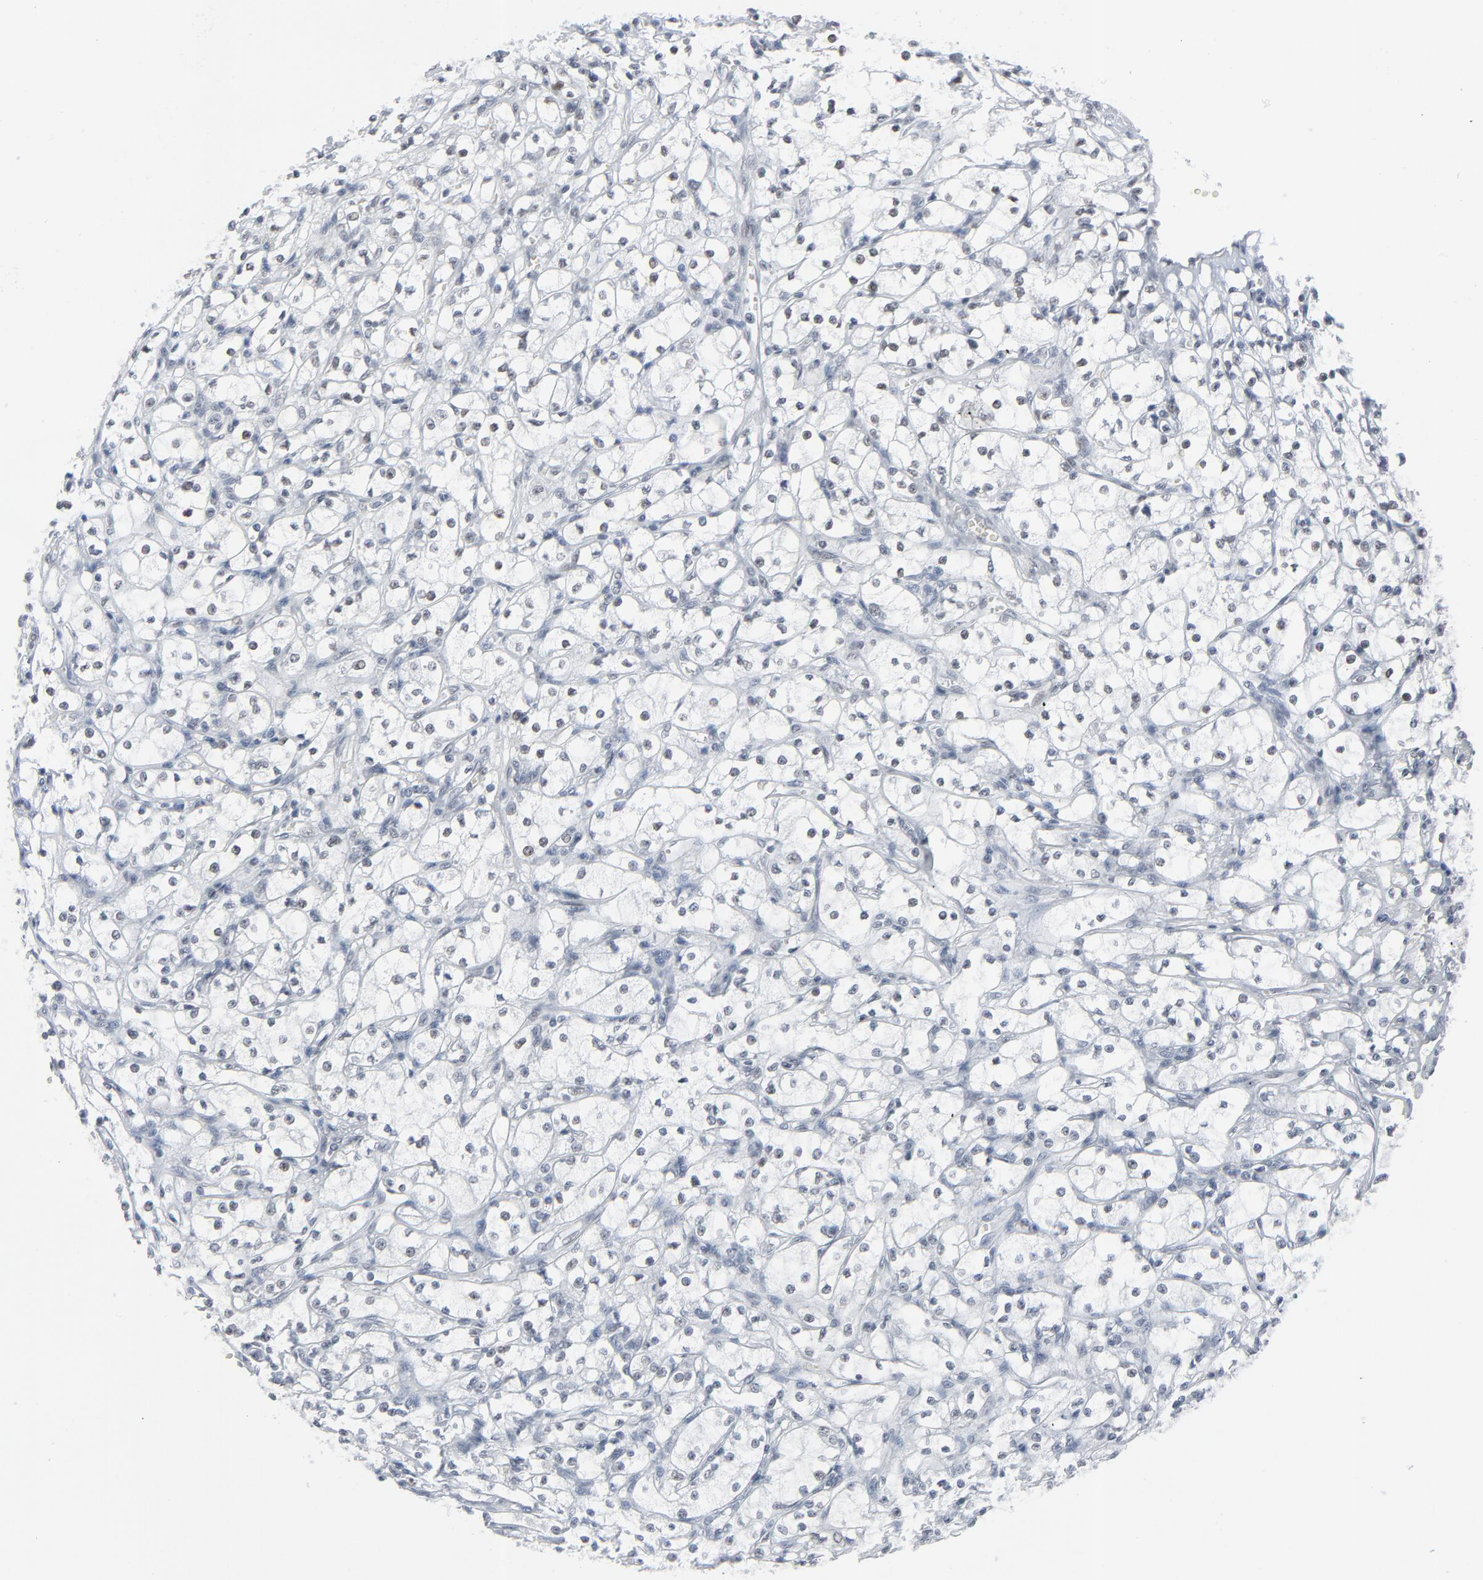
{"staining": {"intensity": "weak", "quantity": "<25%", "location": "nuclear"}, "tissue": "renal cancer", "cell_type": "Tumor cells", "image_type": "cancer", "snomed": [{"axis": "morphology", "description": "Adenocarcinoma, NOS"}, {"axis": "topography", "description": "Kidney"}], "caption": "Tumor cells are negative for brown protein staining in renal cancer. (DAB (3,3'-diaminobenzidine) IHC visualized using brightfield microscopy, high magnification).", "gene": "FBXO28", "patient": {"sex": "male", "age": 61}}